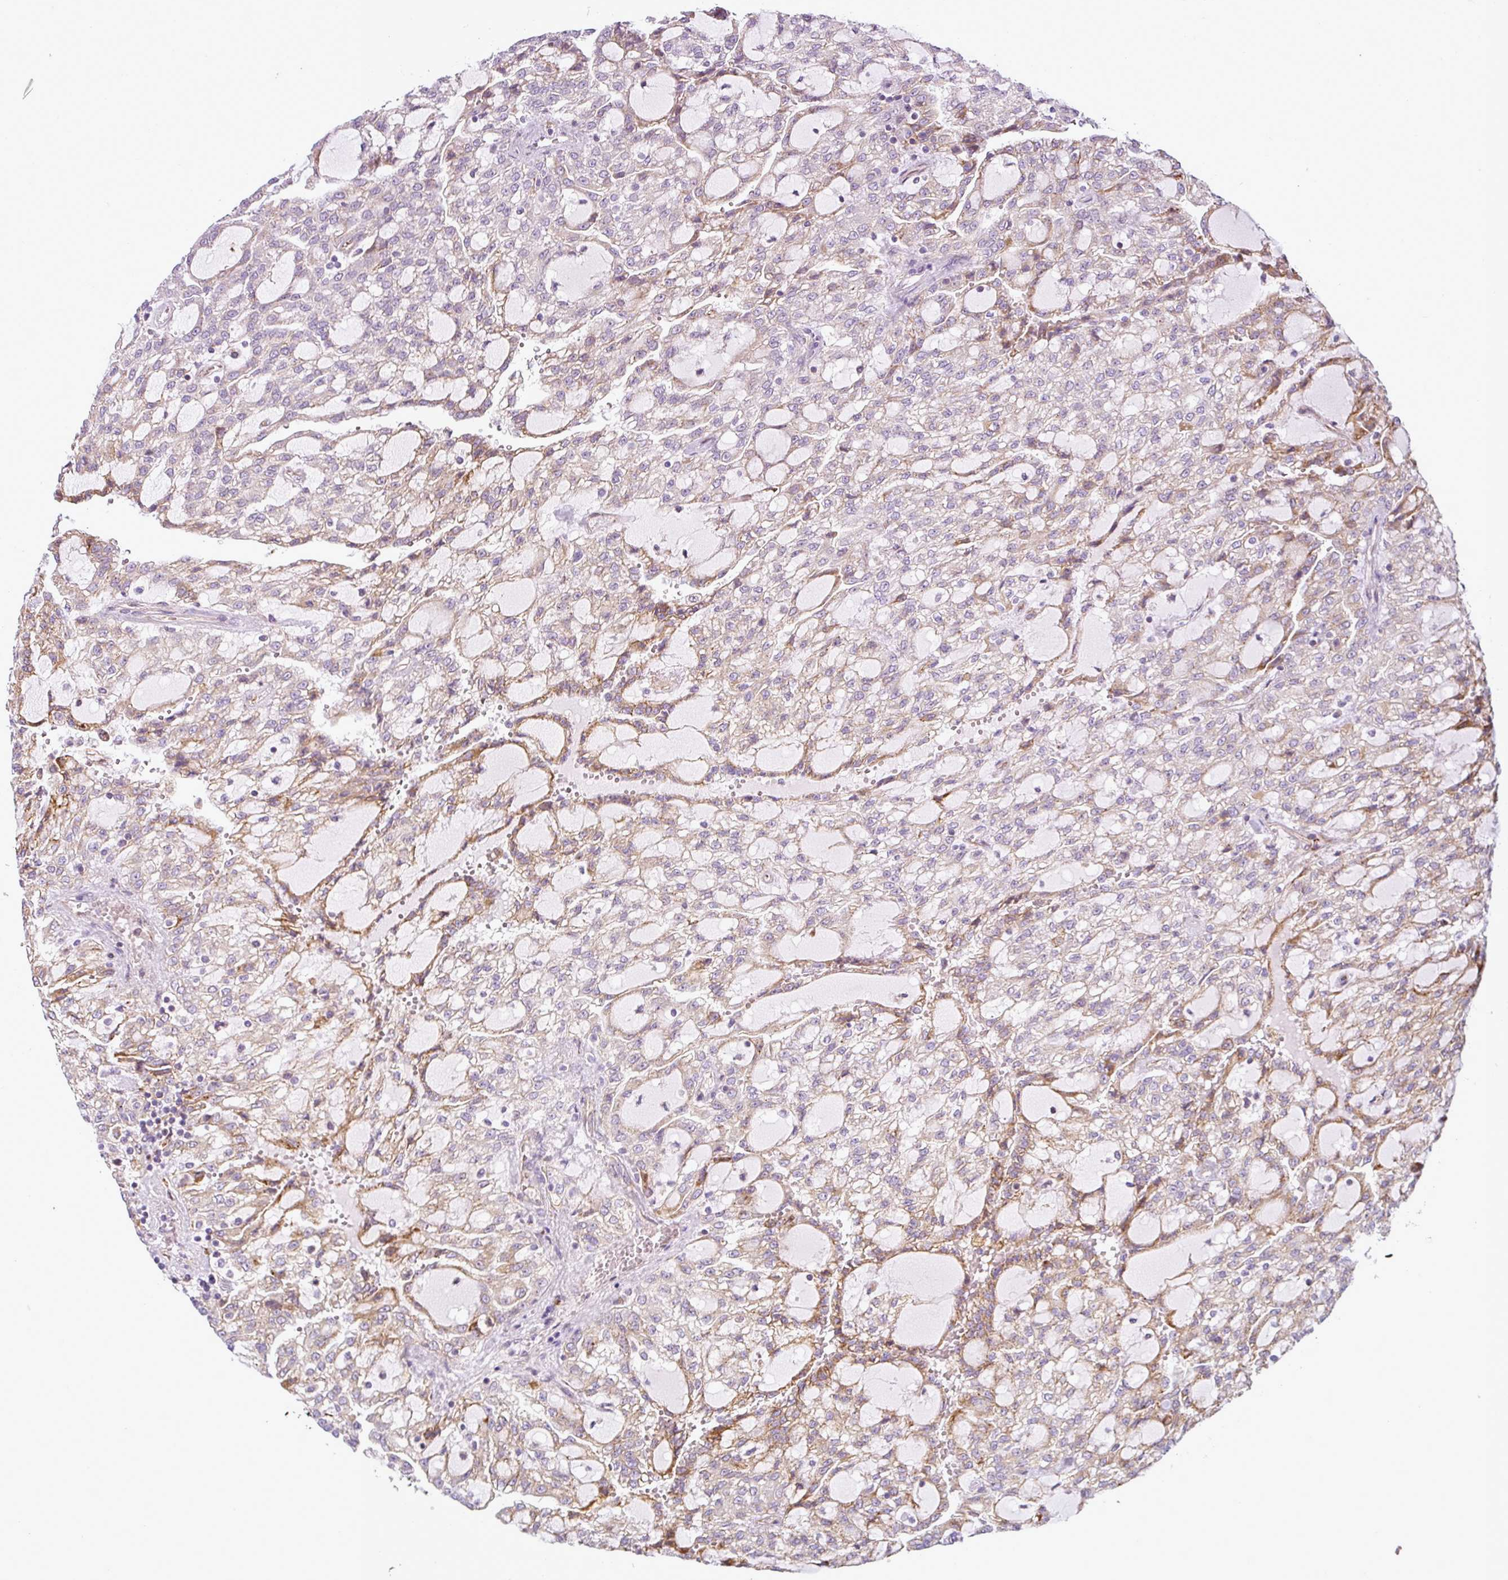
{"staining": {"intensity": "moderate", "quantity": "25%-75%", "location": "cytoplasmic/membranous"}, "tissue": "renal cancer", "cell_type": "Tumor cells", "image_type": "cancer", "snomed": [{"axis": "morphology", "description": "Adenocarcinoma, NOS"}, {"axis": "topography", "description": "Kidney"}], "caption": "Immunohistochemical staining of human renal cancer displays medium levels of moderate cytoplasmic/membranous protein expression in approximately 25%-75% of tumor cells.", "gene": "ANKRD18A", "patient": {"sex": "male", "age": 63}}